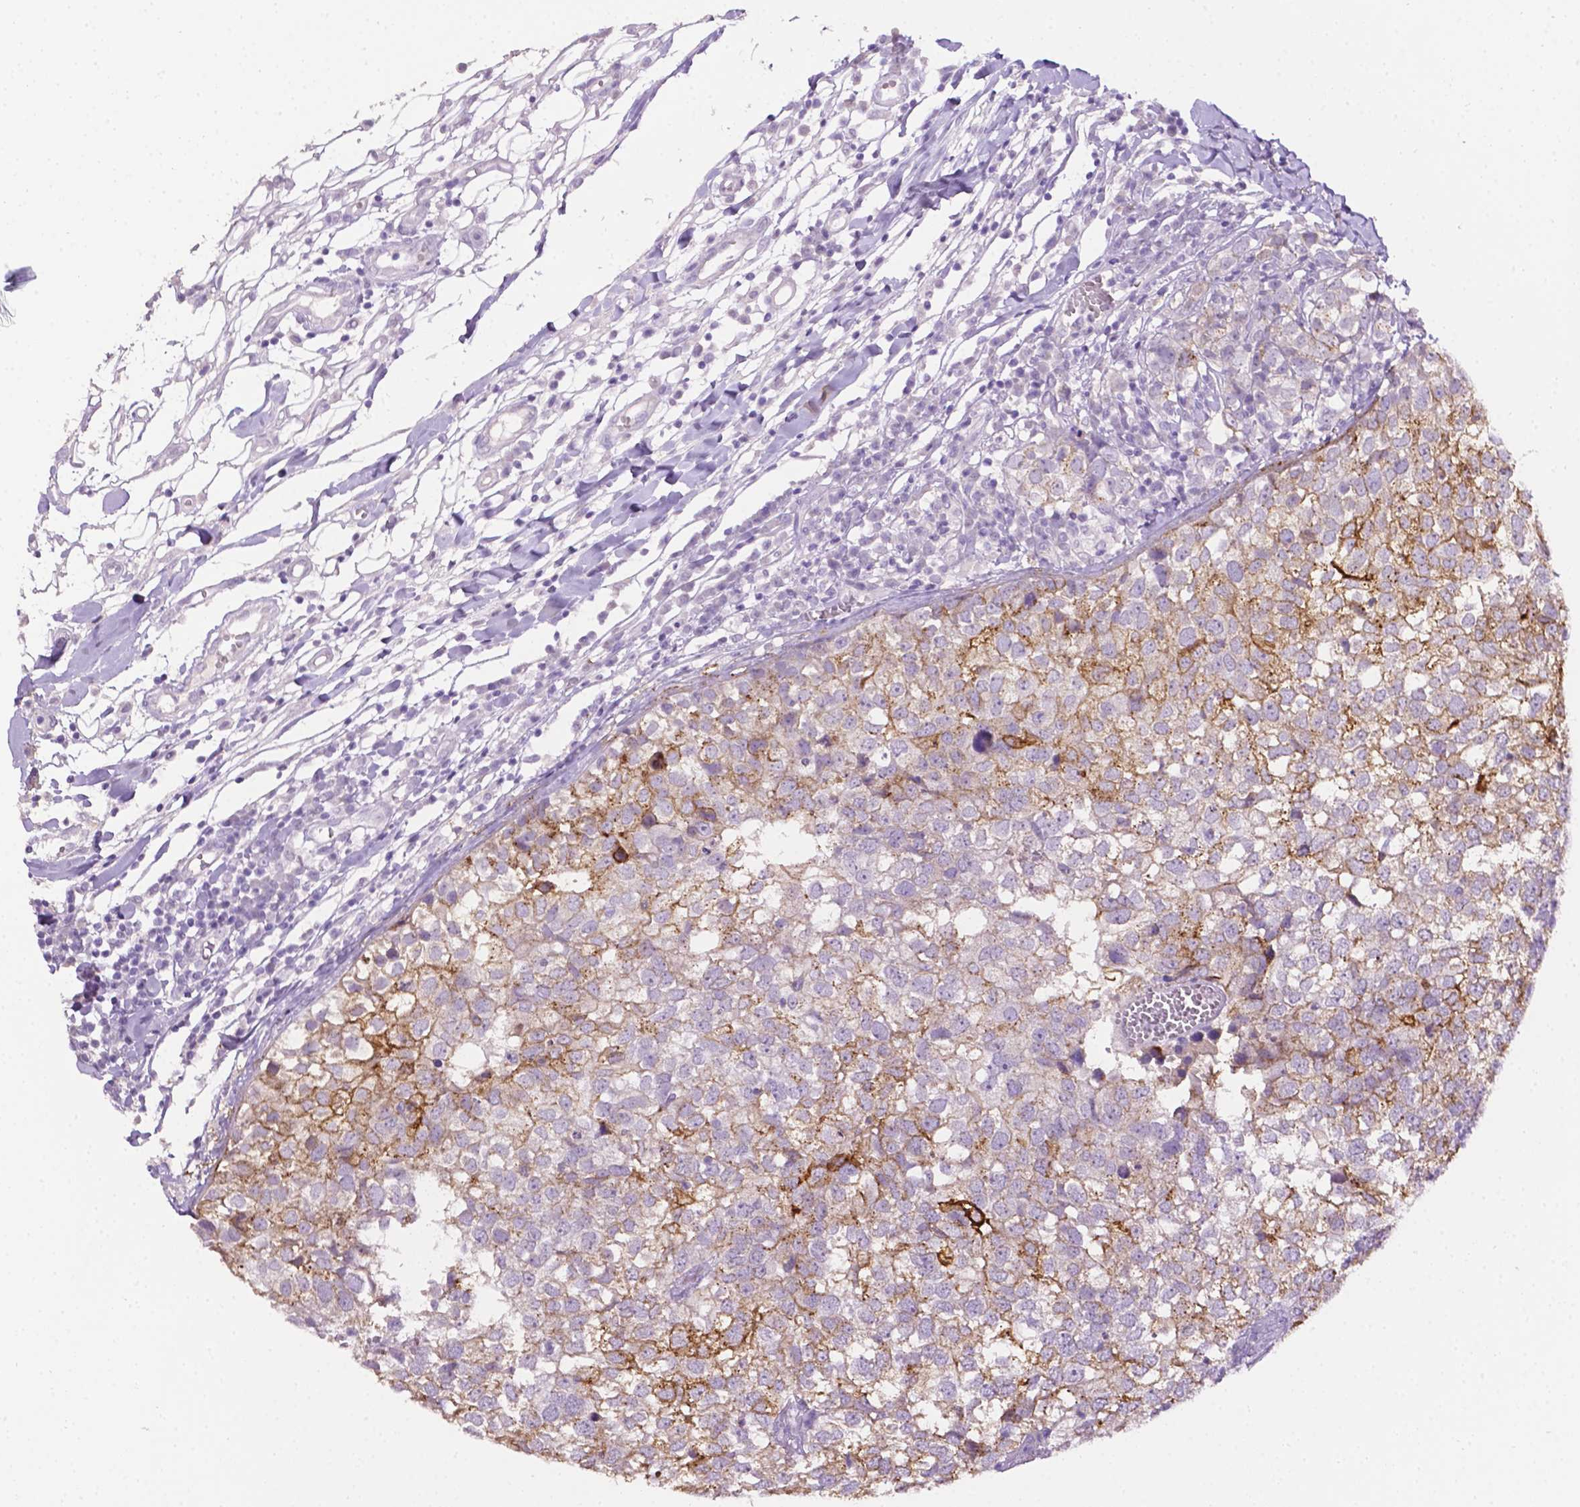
{"staining": {"intensity": "moderate", "quantity": "25%-75%", "location": "cytoplasmic/membranous"}, "tissue": "breast cancer", "cell_type": "Tumor cells", "image_type": "cancer", "snomed": [{"axis": "morphology", "description": "Duct carcinoma"}, {"axis": "topography", "description": "Breast"}], "caption": "Tumor cells reveal medium levels of moderate cytoplasmic/membranous positivity in about 25%-75% of cells in human intraductal carcinoma (breast).", "gene": "TACSTD2", "patient": {"sex": "female", "age": 30}}